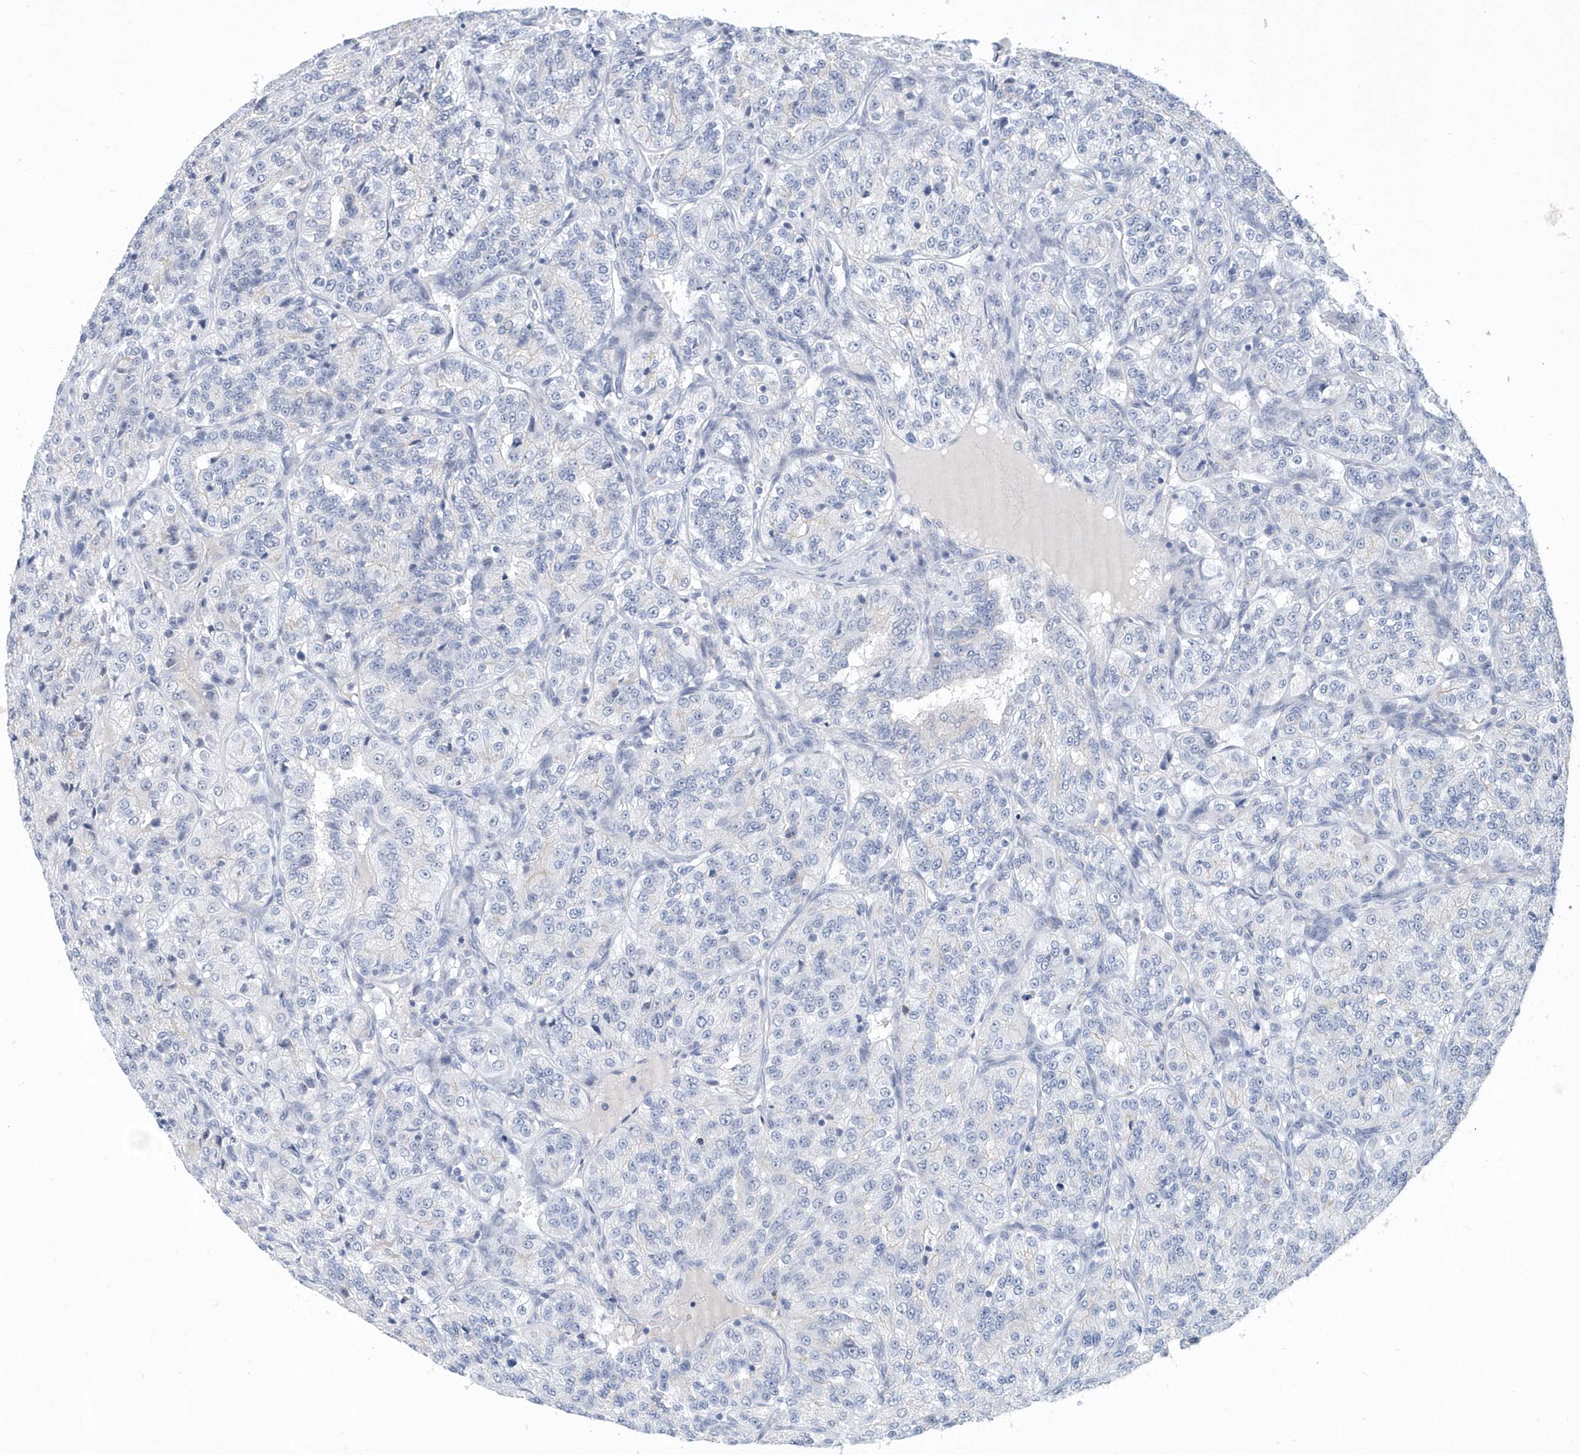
{"staining": {"intensity": "negative", "quantity": "none", "location": "none"}, "tissue": "renal cancer", "cell_type": "Tumor cells", "image_type": "cancer", "snomed": [{"axis": "morphology", "description": "Adenocarcinoma, NOS"}, {"axis": "topography", "description": "Kidney"}], "caption": "DAB (3,3'-diaminobenzidine) immunohistochemical staining of renal cancer reveals no significant expression in tumor cells.", "gene": "SRGAP3", "patient": {"sex": "female", "age": 63}}